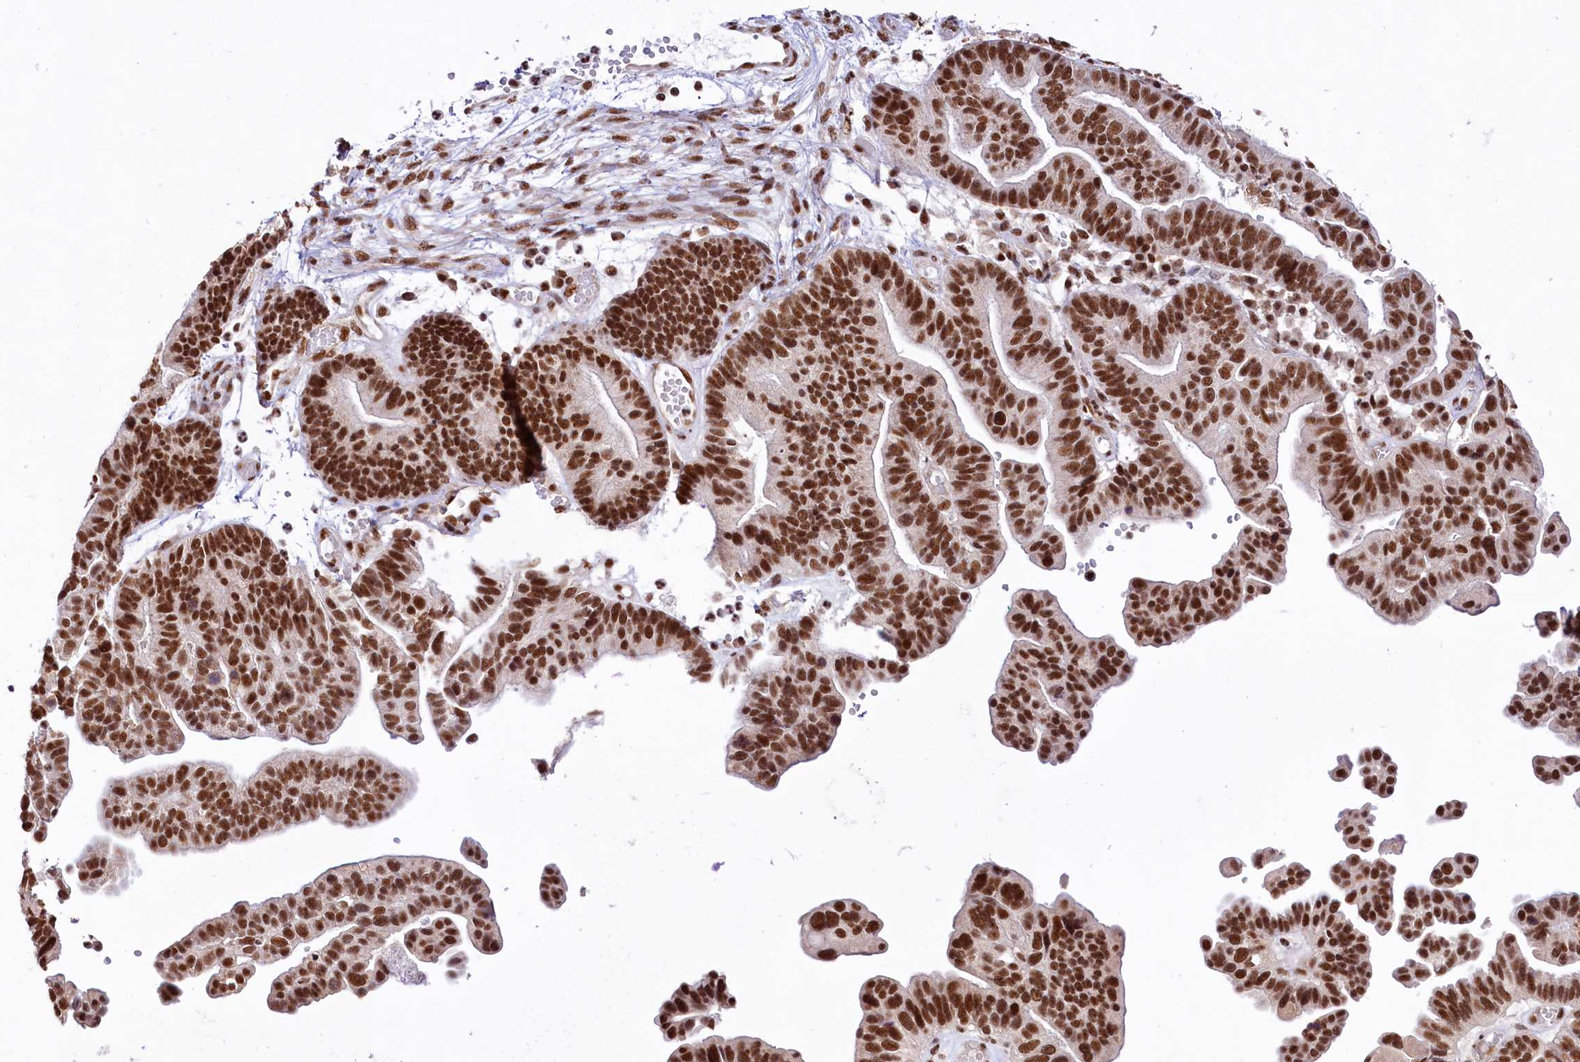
{"staining": {"intensity": "strong", "quantity": ">75%", "location": "nuclear"}, "tissue": "ovarian cancer", "cell_type": "Tumor cells", "image_type": "cancer", "snomed": [{"axis": "morphology", "description": "Cystadenocarcinoma, serous, NOS"}, {"axis": "topography", "description": "Ovary"}], "caption": "A brown stain shows strong nuclear staining of a protein in ovarian cancer tumor cells.", "gene": "HIRA", "patient": {"sex": "female", "age": 56}}